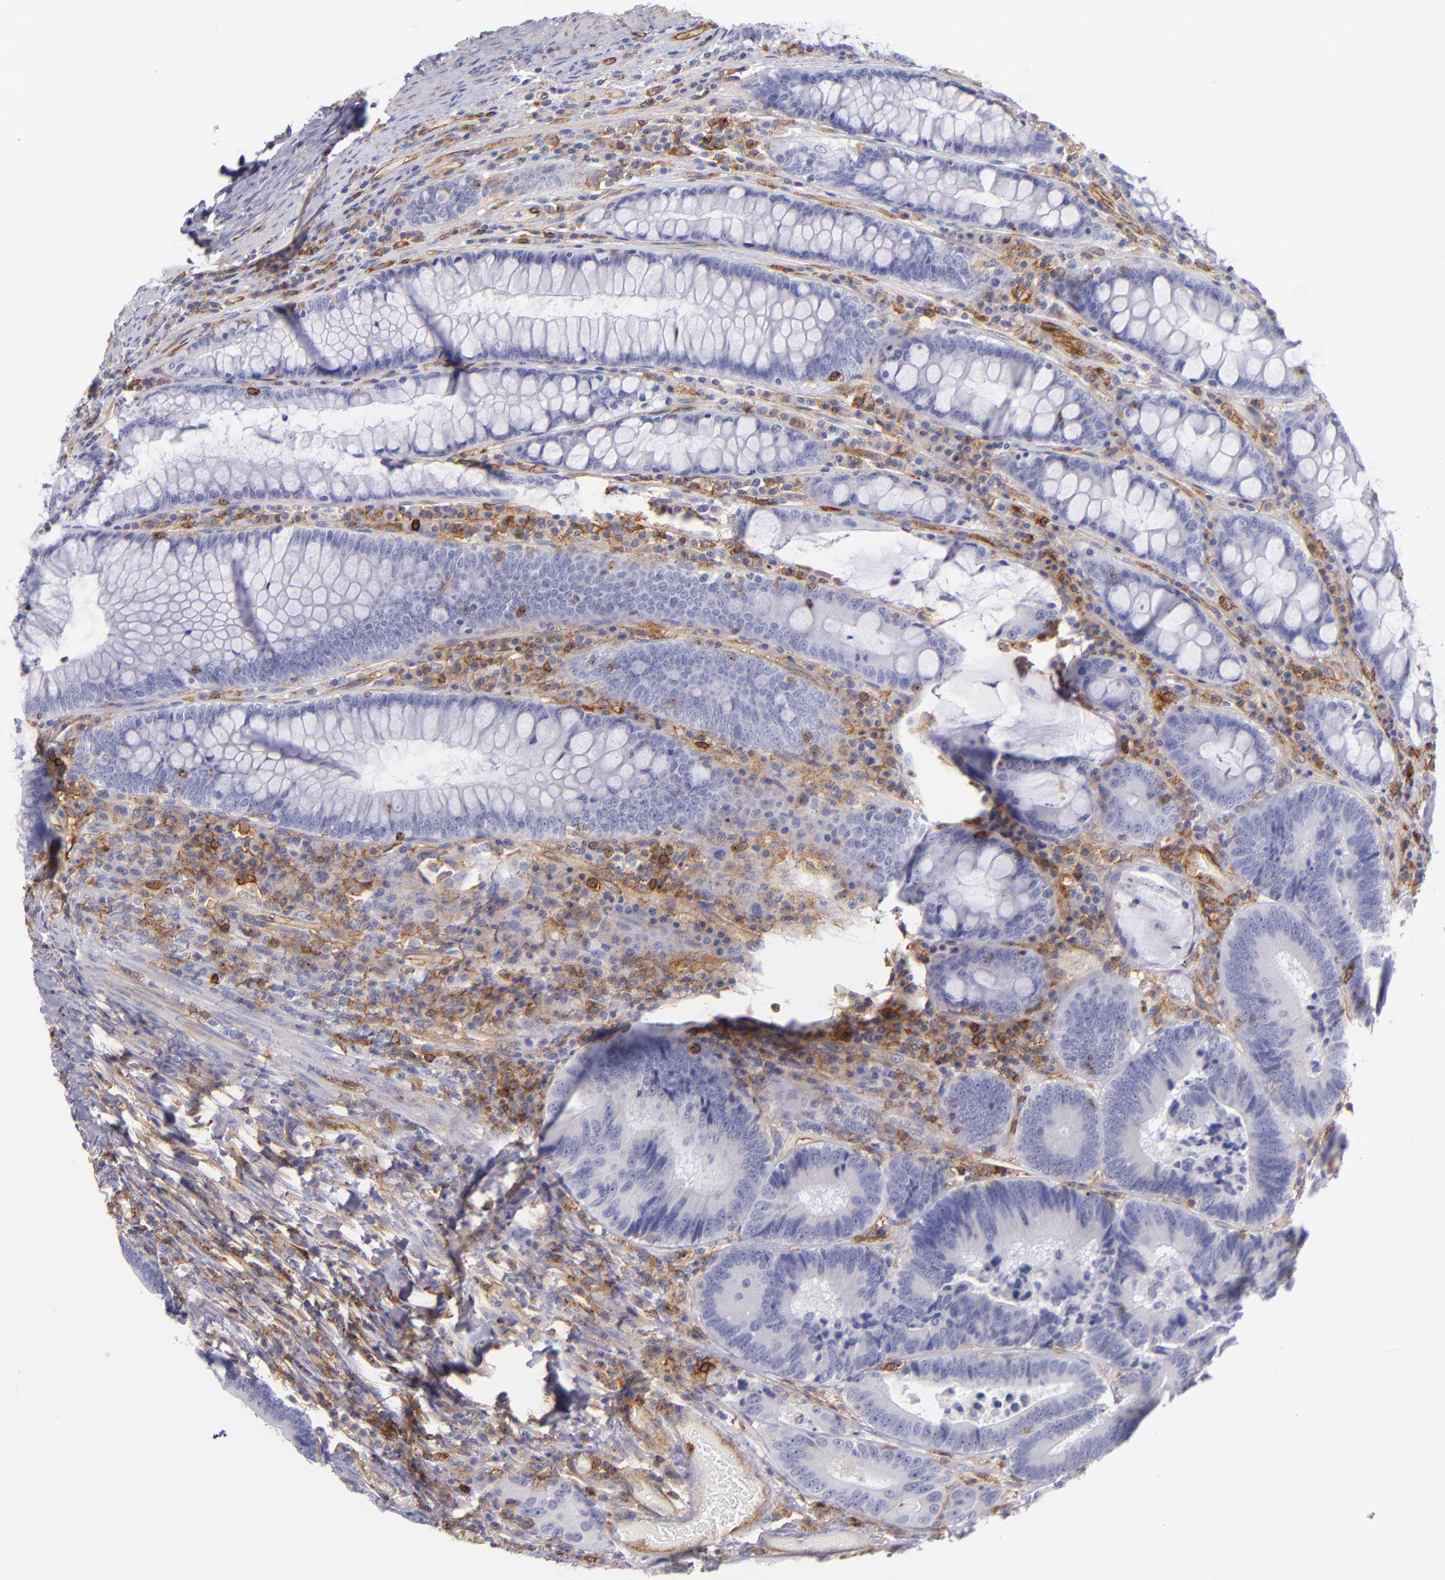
{"staining": {"intensity": "negative", "quantity": "none", "location": "none"}, "tissue": "colorectal cancer", "cell_type": "Tumor cells", "image_type": "cancer", "snomed": [{"axis": "morphology", "description": "Normal tissue, NOS"}, {"axis": "morphology", "description": "Adenocarcinoma, NOS"}, {"axis": "topography", "description": "Colon"}], "caption": "A high-resolution micrograph shows immunohistochemistry (IHC) staining of colorectal cancer (adenocarcinoma), which displays no significant expression in tumor cells.", "gene": "ENTPD1", "patient": {"sex": "female", "age": 78}}